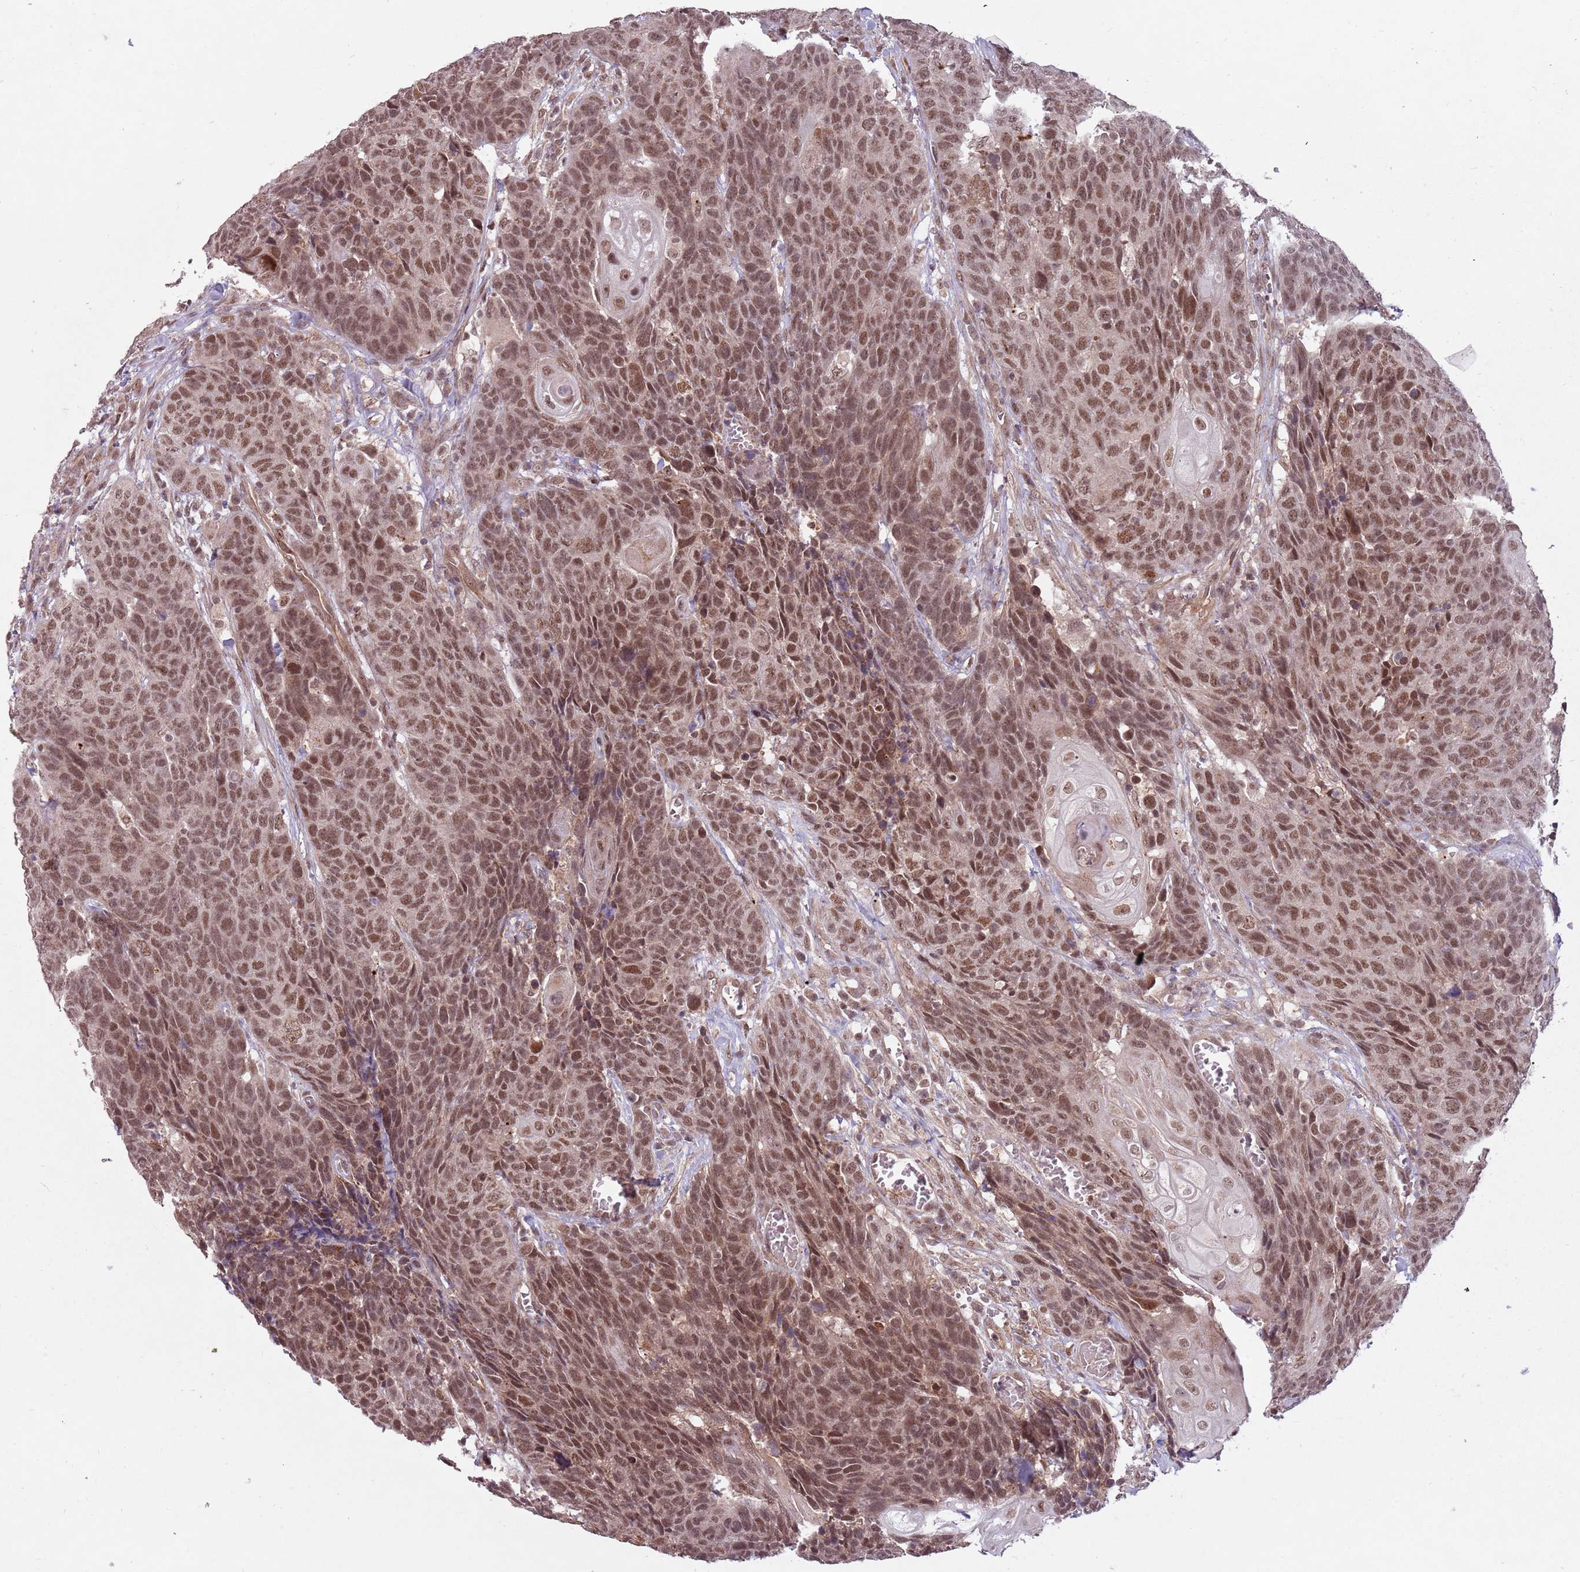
{"staining": {"intensity": "moderate", "quantity": ">75%", "location": "nuclear"}, "tissue": "head and neck cancer", "cell_type": "Tumor cells", "image_type": "cancer", "snomed": [{"axis": "morphology", "description": "Squamous cell carcinoma, NOS"}, {"axis": "topography", "description": "Head-Neck"}], "caption": "A brown stain labels moderate nuclear positivity of a protein in head and neck cancer (squamous cell carcinoma) tumor cells.", "gene": "SUDS3", "patient": {"sex": "male", "age": 66}}